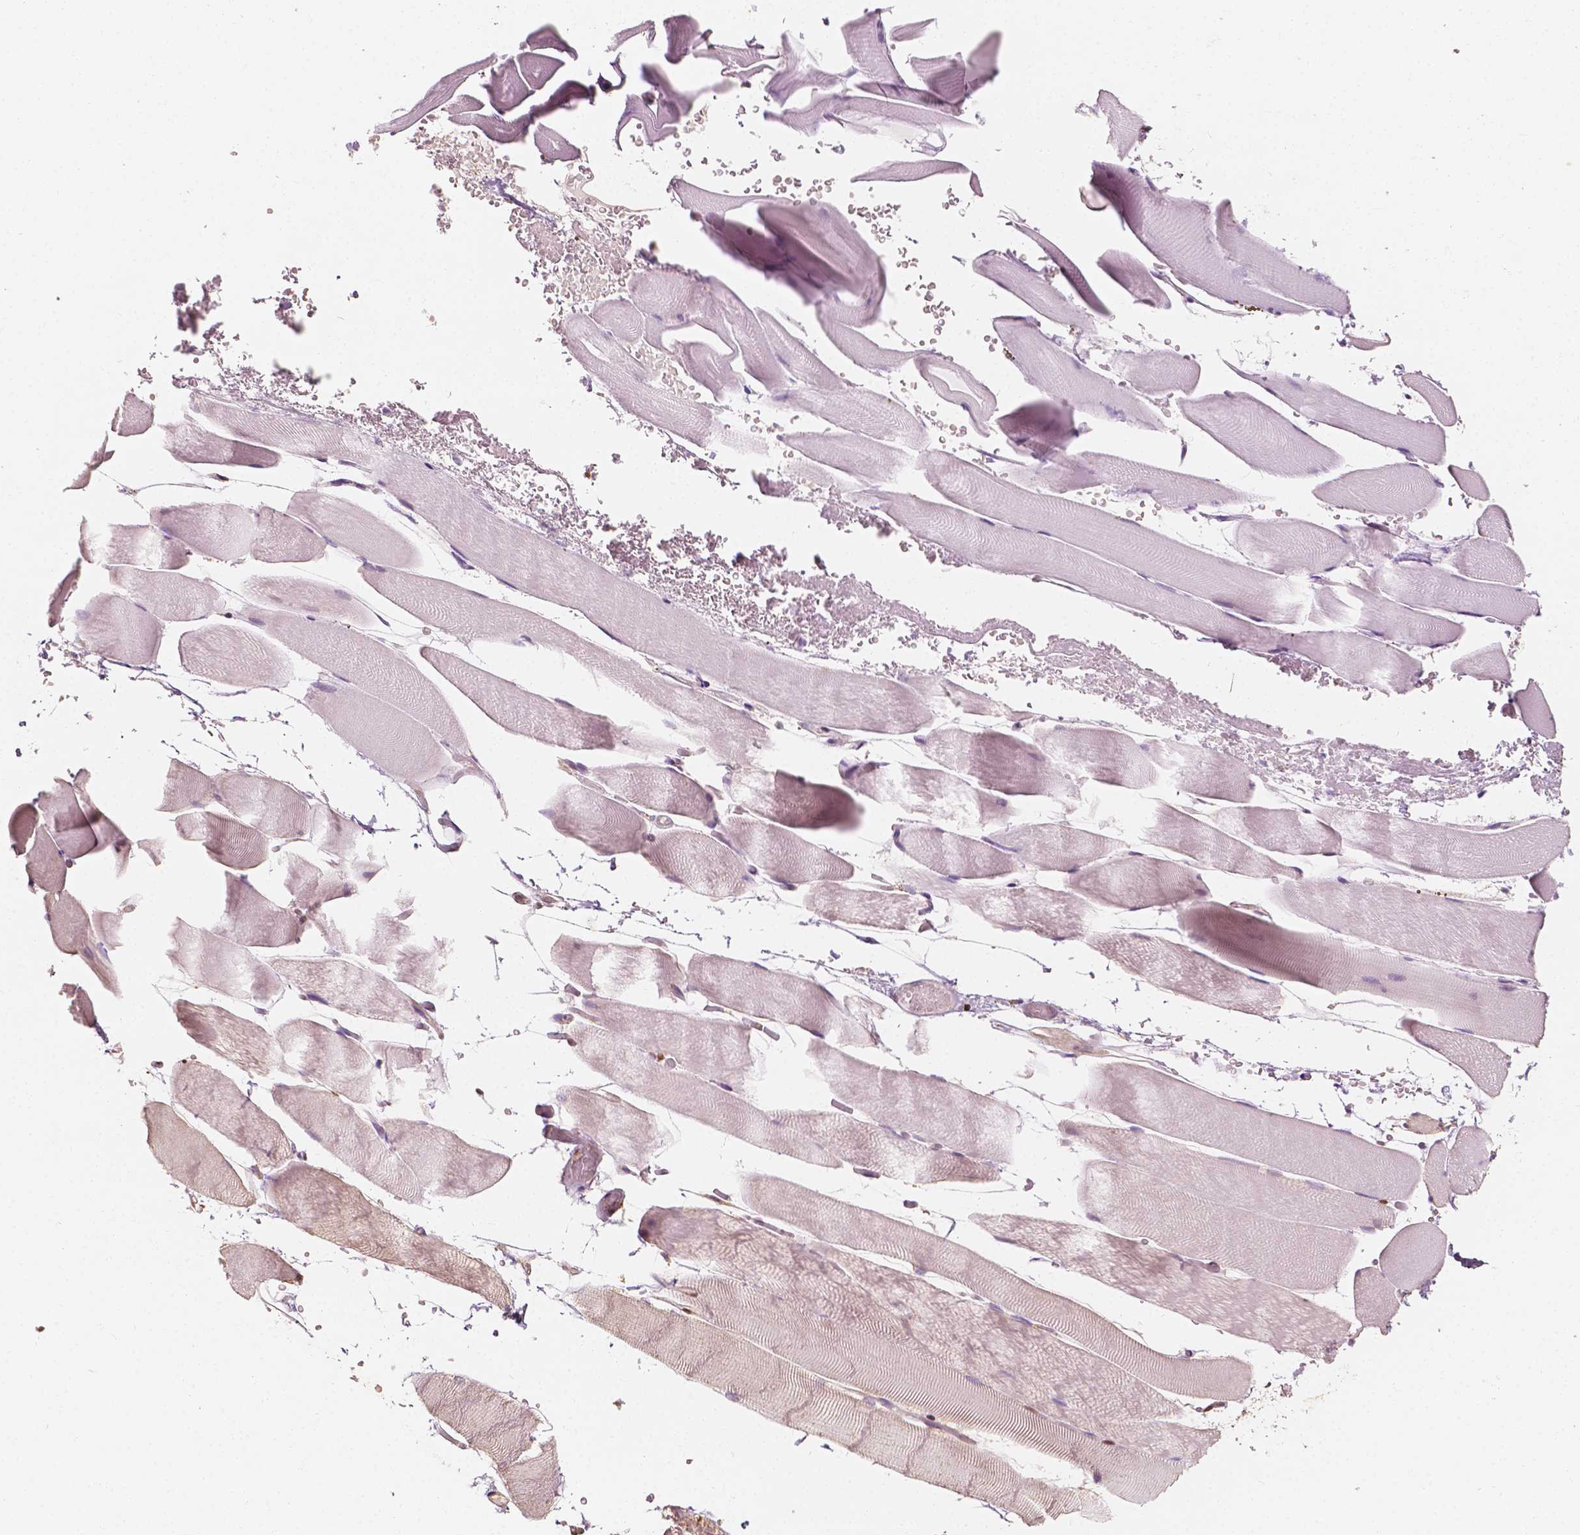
{"staining": {"intensity": "weak", "quantity": "25%-75%", "location": "cytoplasmic/membranous,nuclear"}, "tissue": "skeletal muscle", "cell_type": "Myocytes", "image_type": "normal", "snomed": [{"axis": "morphology", "description": "Normal tissue, NOS"}, {"axis": "topography", "description": "Skeletal muscle"}], "caption": "A micrograph of skeletal muscle stained for a protein exhibits weak cytoplasmic/membranous,nuclear brown staining in myocytes. Ihc stains the protein of interest in brown and the nuclei are stained blue.", "gene": "TBC1D17", "patient": {"sex": "female", "age": 37}}